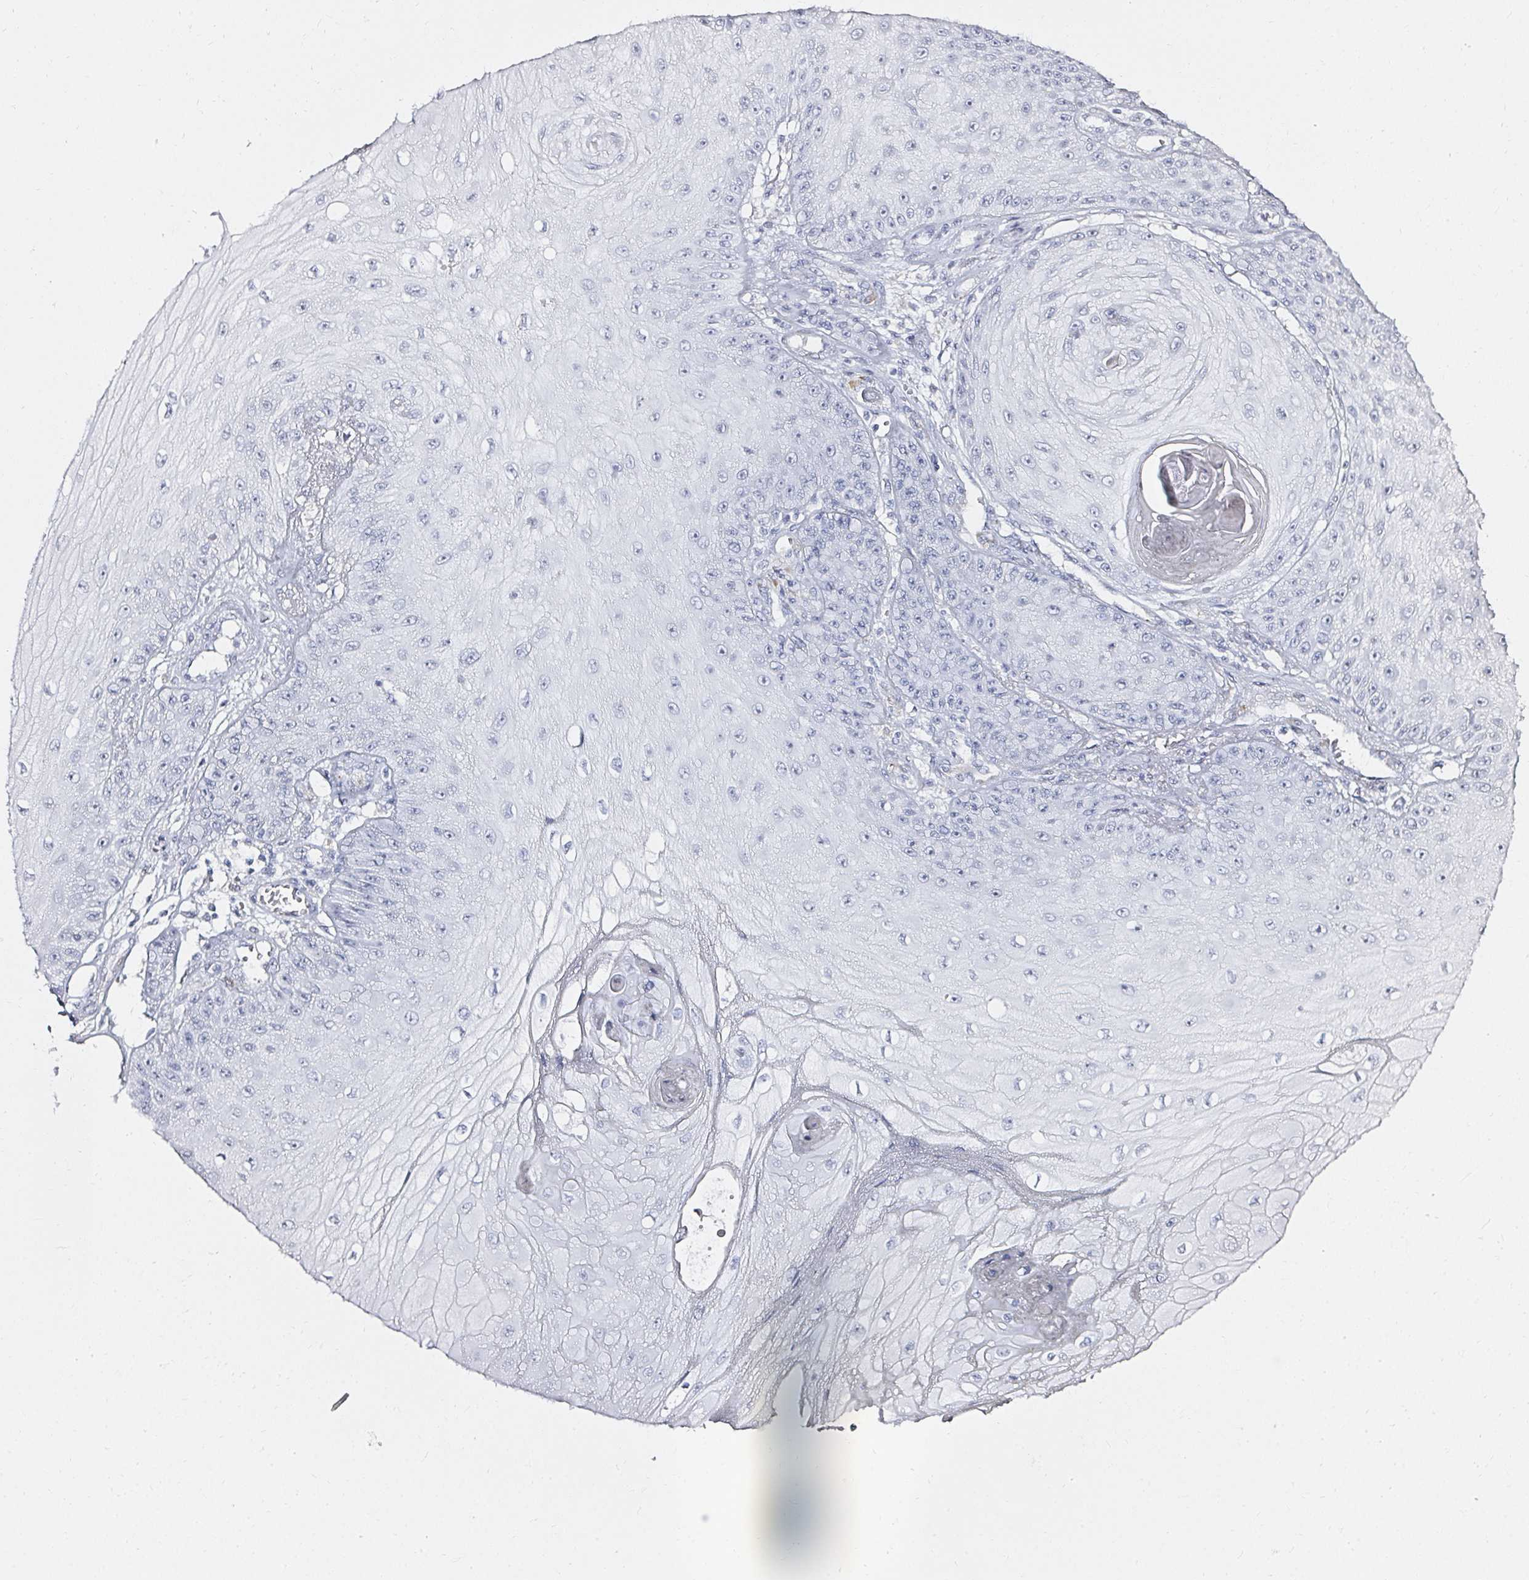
{"staining": {"intensity": "negative", "quantity": "none", "location": "none"}, "tissue": "skin cancer", "cell_type": "Tumor cells", "image_type": "cancer", "snomed": [{"axis": "morphology", "description": "Squamous cell carcinoma, NOS"}, {"axis": "topography", "description": "Skin"}], "caption": "Human skin squamous cell carcinoma stained for a protein using immunohistochemistry (IHC) shows no expression in tumor cells.", "gene": "ACAN", "patient": {"sex": "male", "age": 70}}